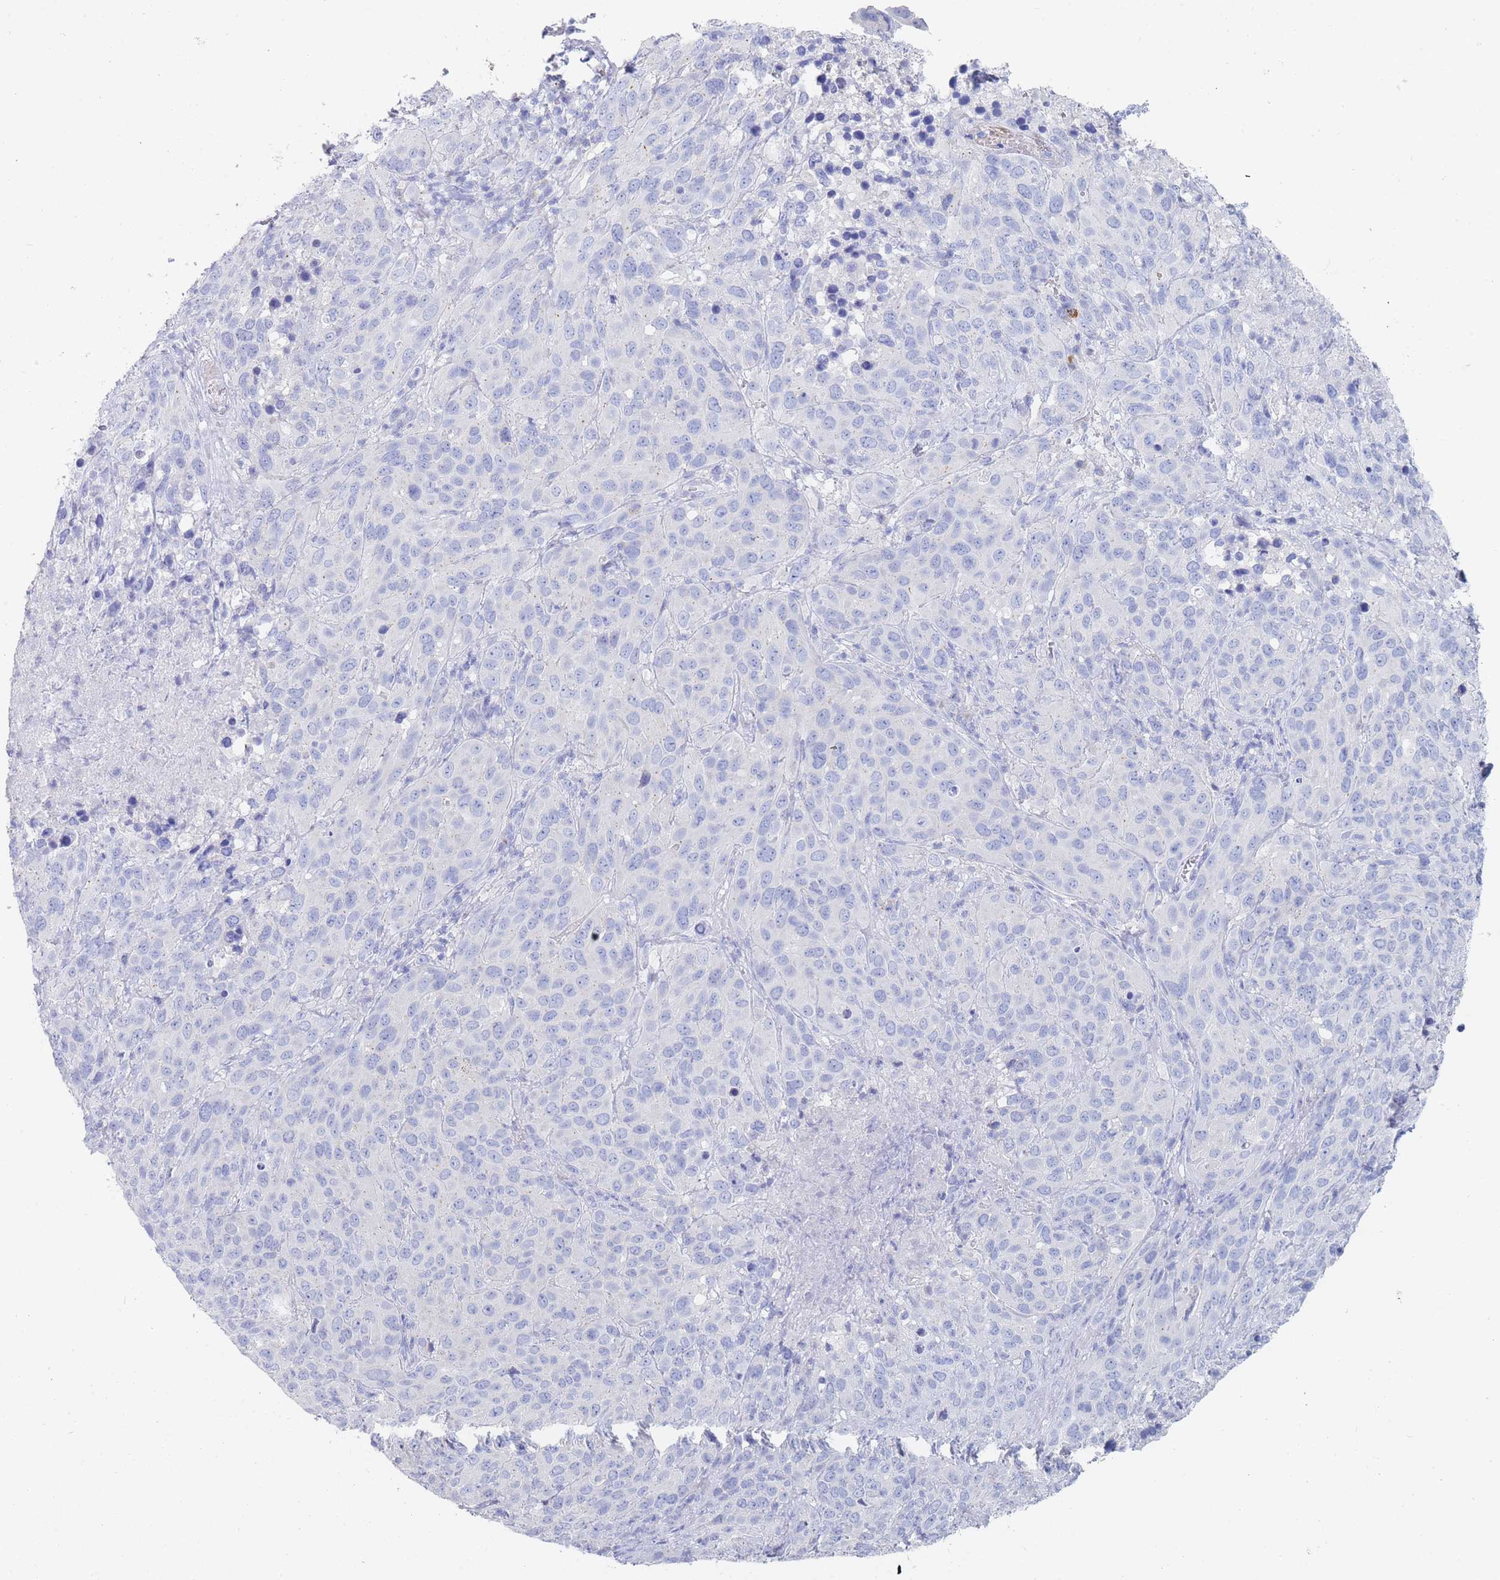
{"staining": {"intensity": "negative", "quantity": "none", "location": "none"}, "tissue": "cervical cancer", "cell_type": "Tumor cells", "image_type": "cancer", "snomed": [{"axis": "morphology", "description": "Squamous cell carcinoma, NOS"}, {"axis": "topography", "description": "Cervix"}], "caption": "Squamous cell carcinoma (cervical) was stained to show a protein in brown. There is no significant expression in tumor cells. (DAB immunohistochemistry (IHC) with hematoxylin counter stain).", "gene": "SLC25A35", "patient": {"sex": "female", "age": 51}}